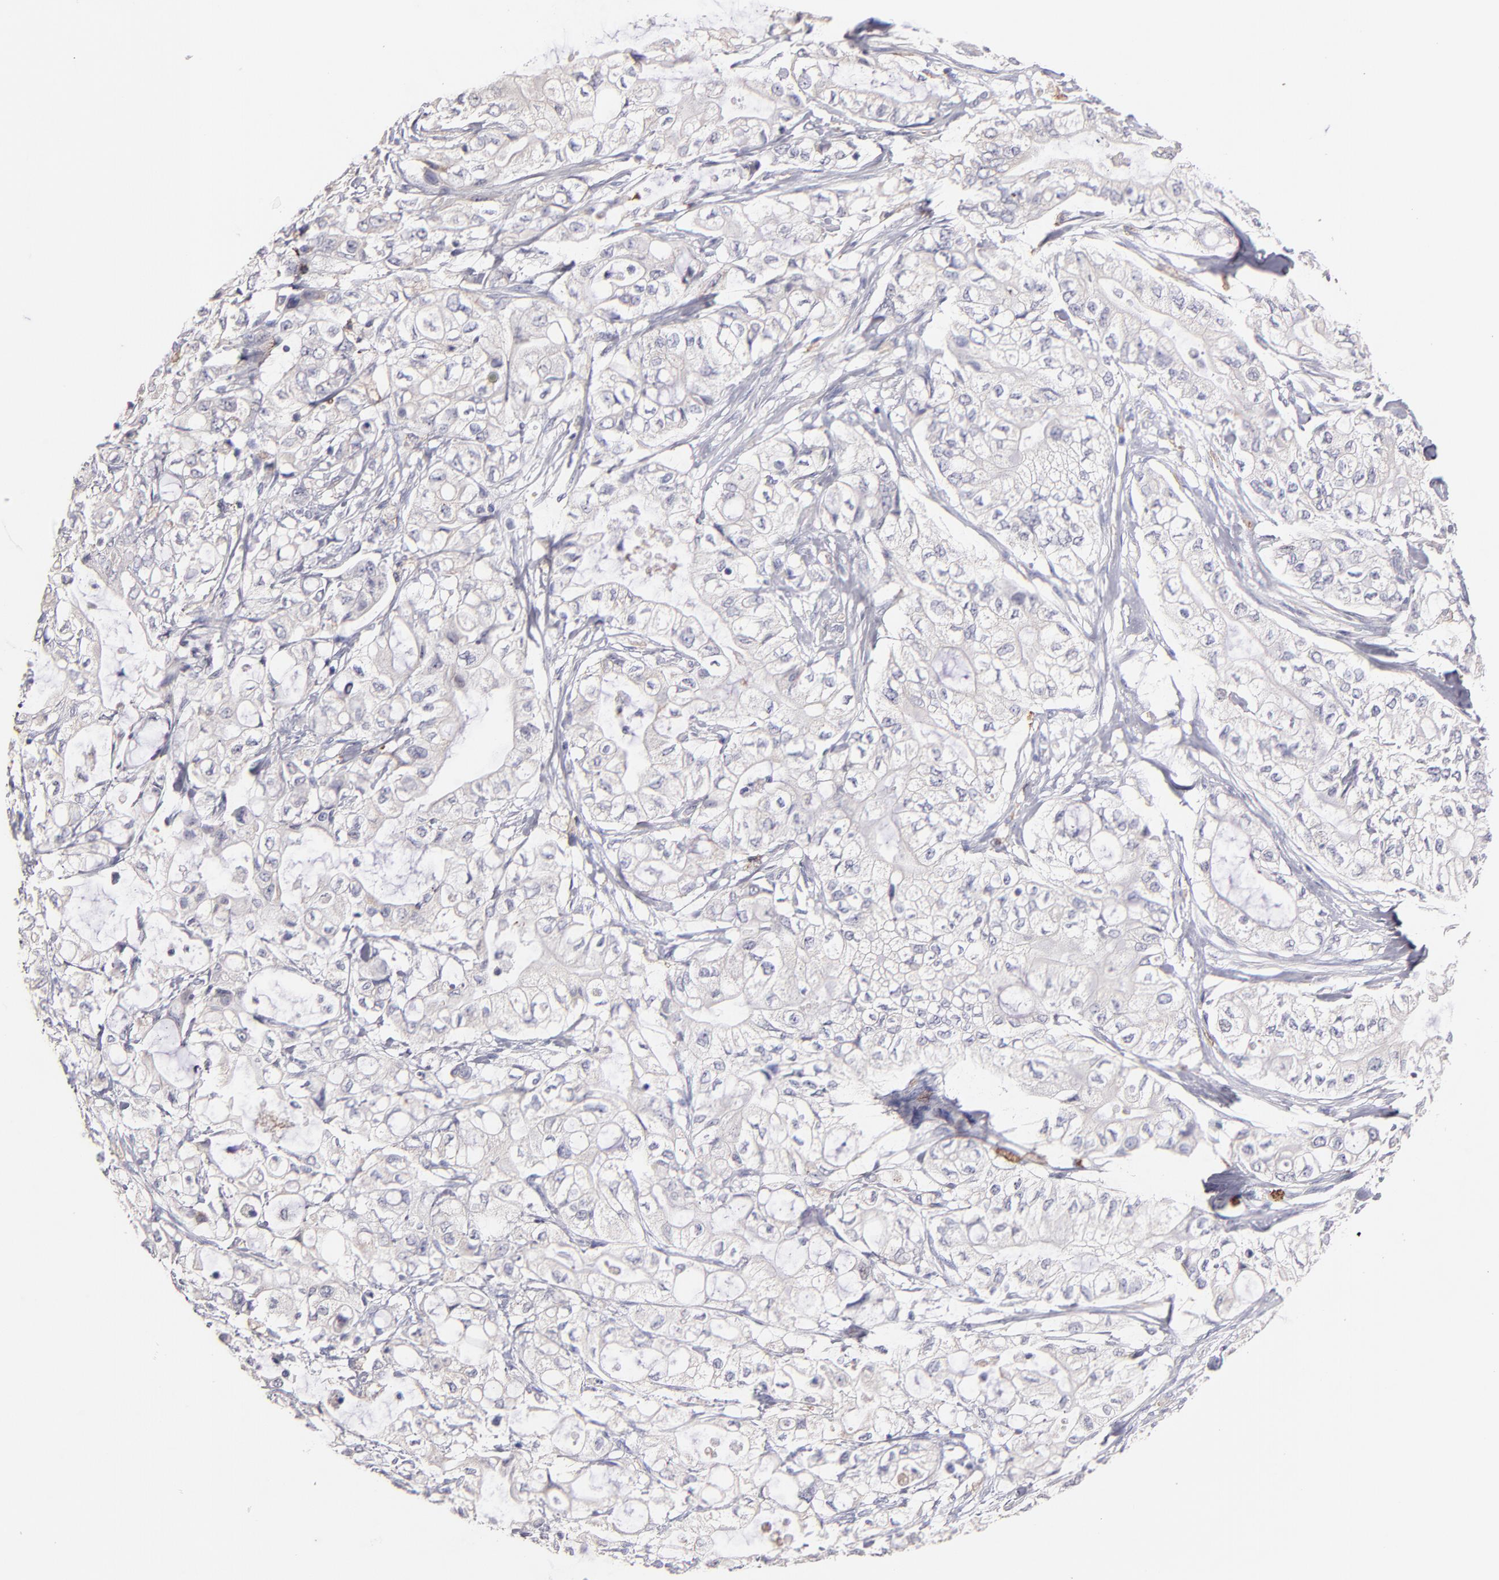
{"staining": {"intensity": "negative", "quantity": "none", "location": "none"}, "tissue": "pancreatic cancer", "cell_type": "Tumor cells", "image_type": "cancer", "snomed": [{"axis": "morphology", "description": "Adenocarcinoma, NOS"}, {"axis": "topography", "description": "Pancreas"}], "caption": "Tumor cells show no significant positivity in pancreatic cancer.", "gene": "GLDC", "patient": {"sex": "male", "age": 79}}